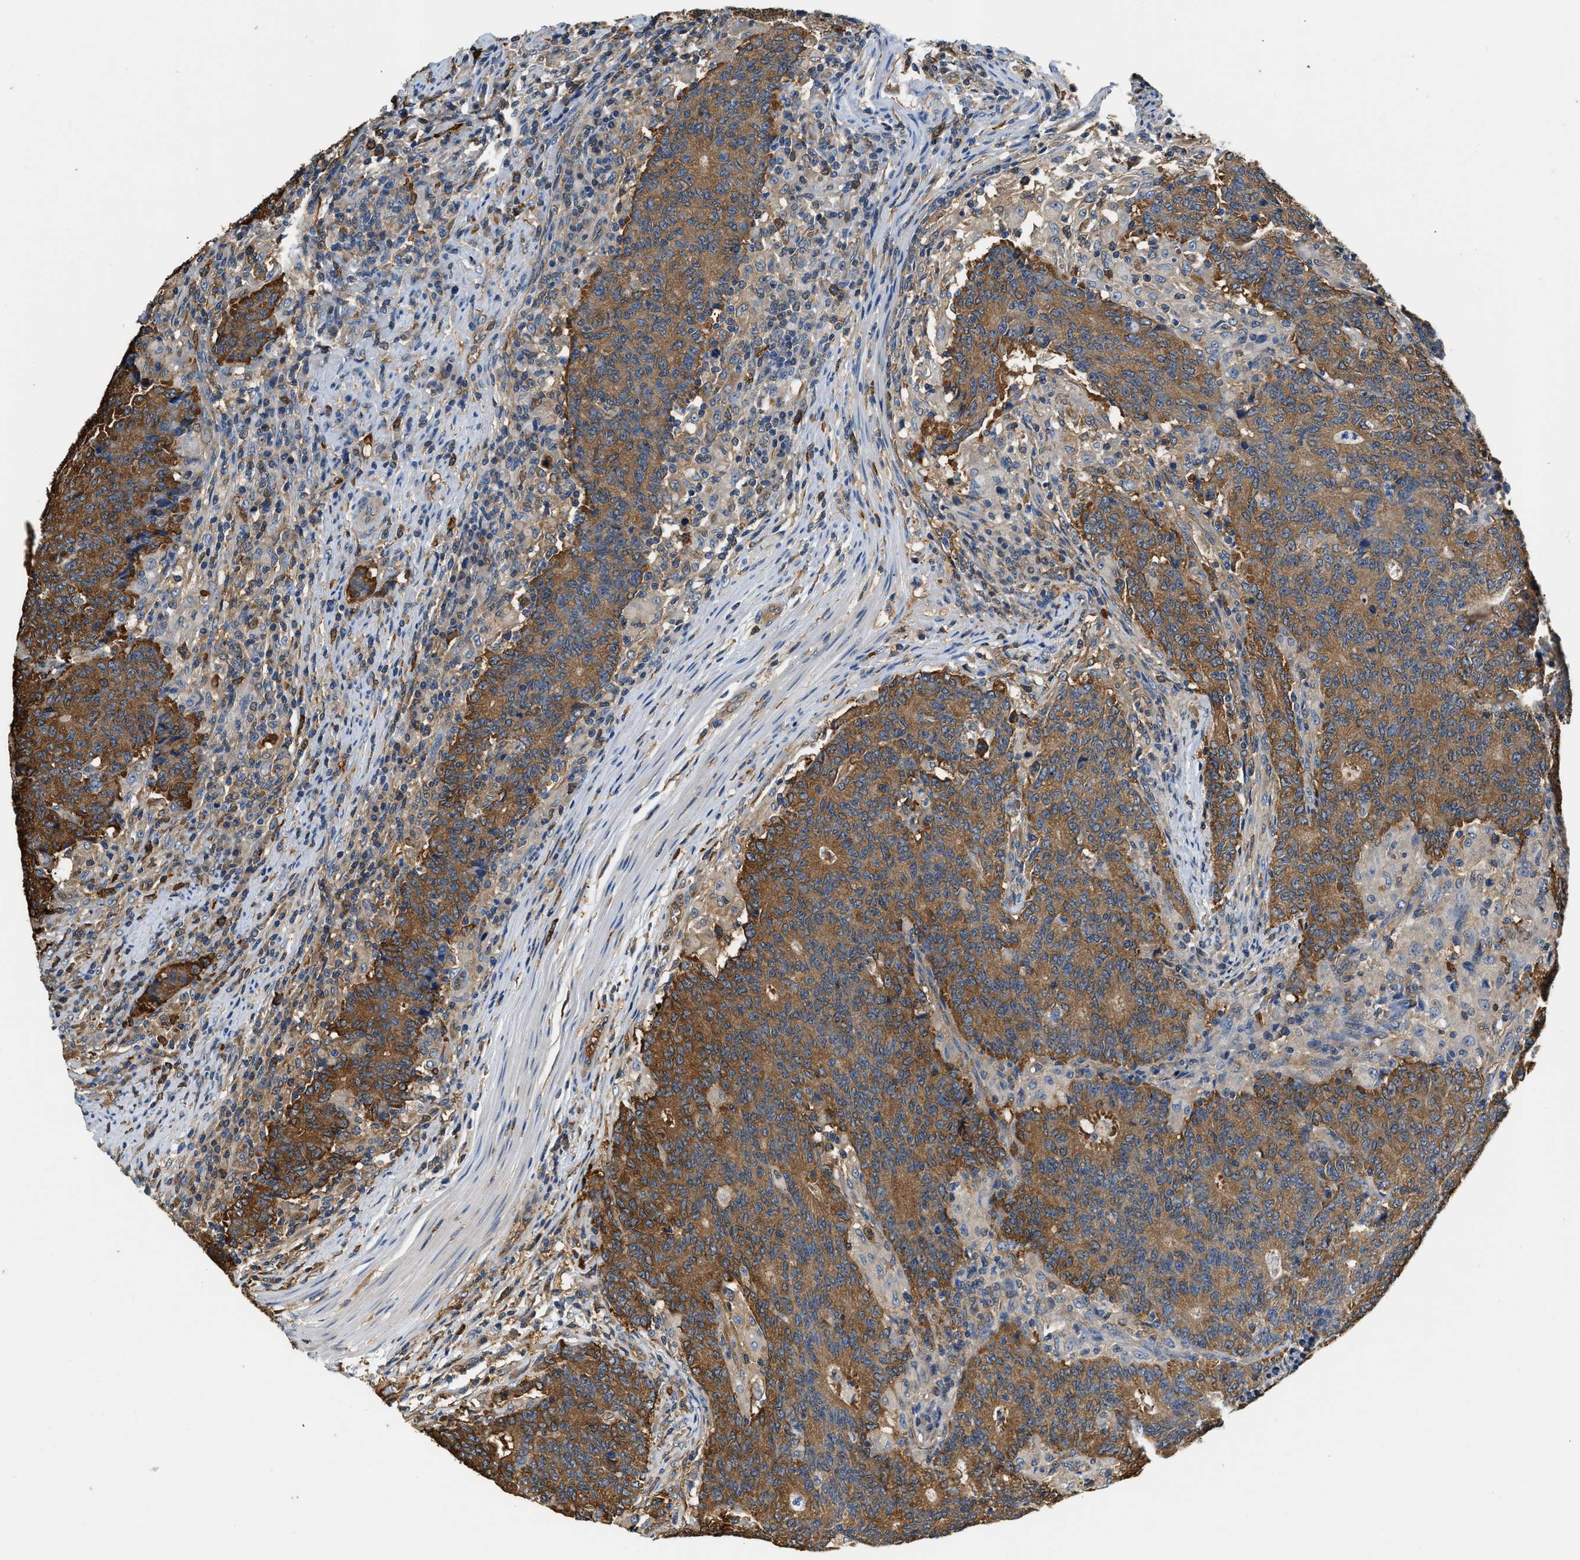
{"staining": {"intensity": "strong", "quantity": ">75%", "location": "cytoplasmic/membranous"}, "tissue": "colorectal cancer", "cell_type": "Tumor cells", "image_type": "cancer", "snomed": [{"axis": "morphology", "description": "Normal tissue, NOS"}, {"axis": "morphology", "description": "Adenocarcinoma, NOS"}, {"axis": "topography", "description": "Colon"}], "caption": "High-power microscopy captured an immunohistochemistry histopathology image of colorectal cancer (adenocarcinoma), revealing strong cytoplasmic/membranous expression in approximately >75% of tumor cells.", "gene": "PPP2R1B", "patient": {"sex": "female", "age": 75}}